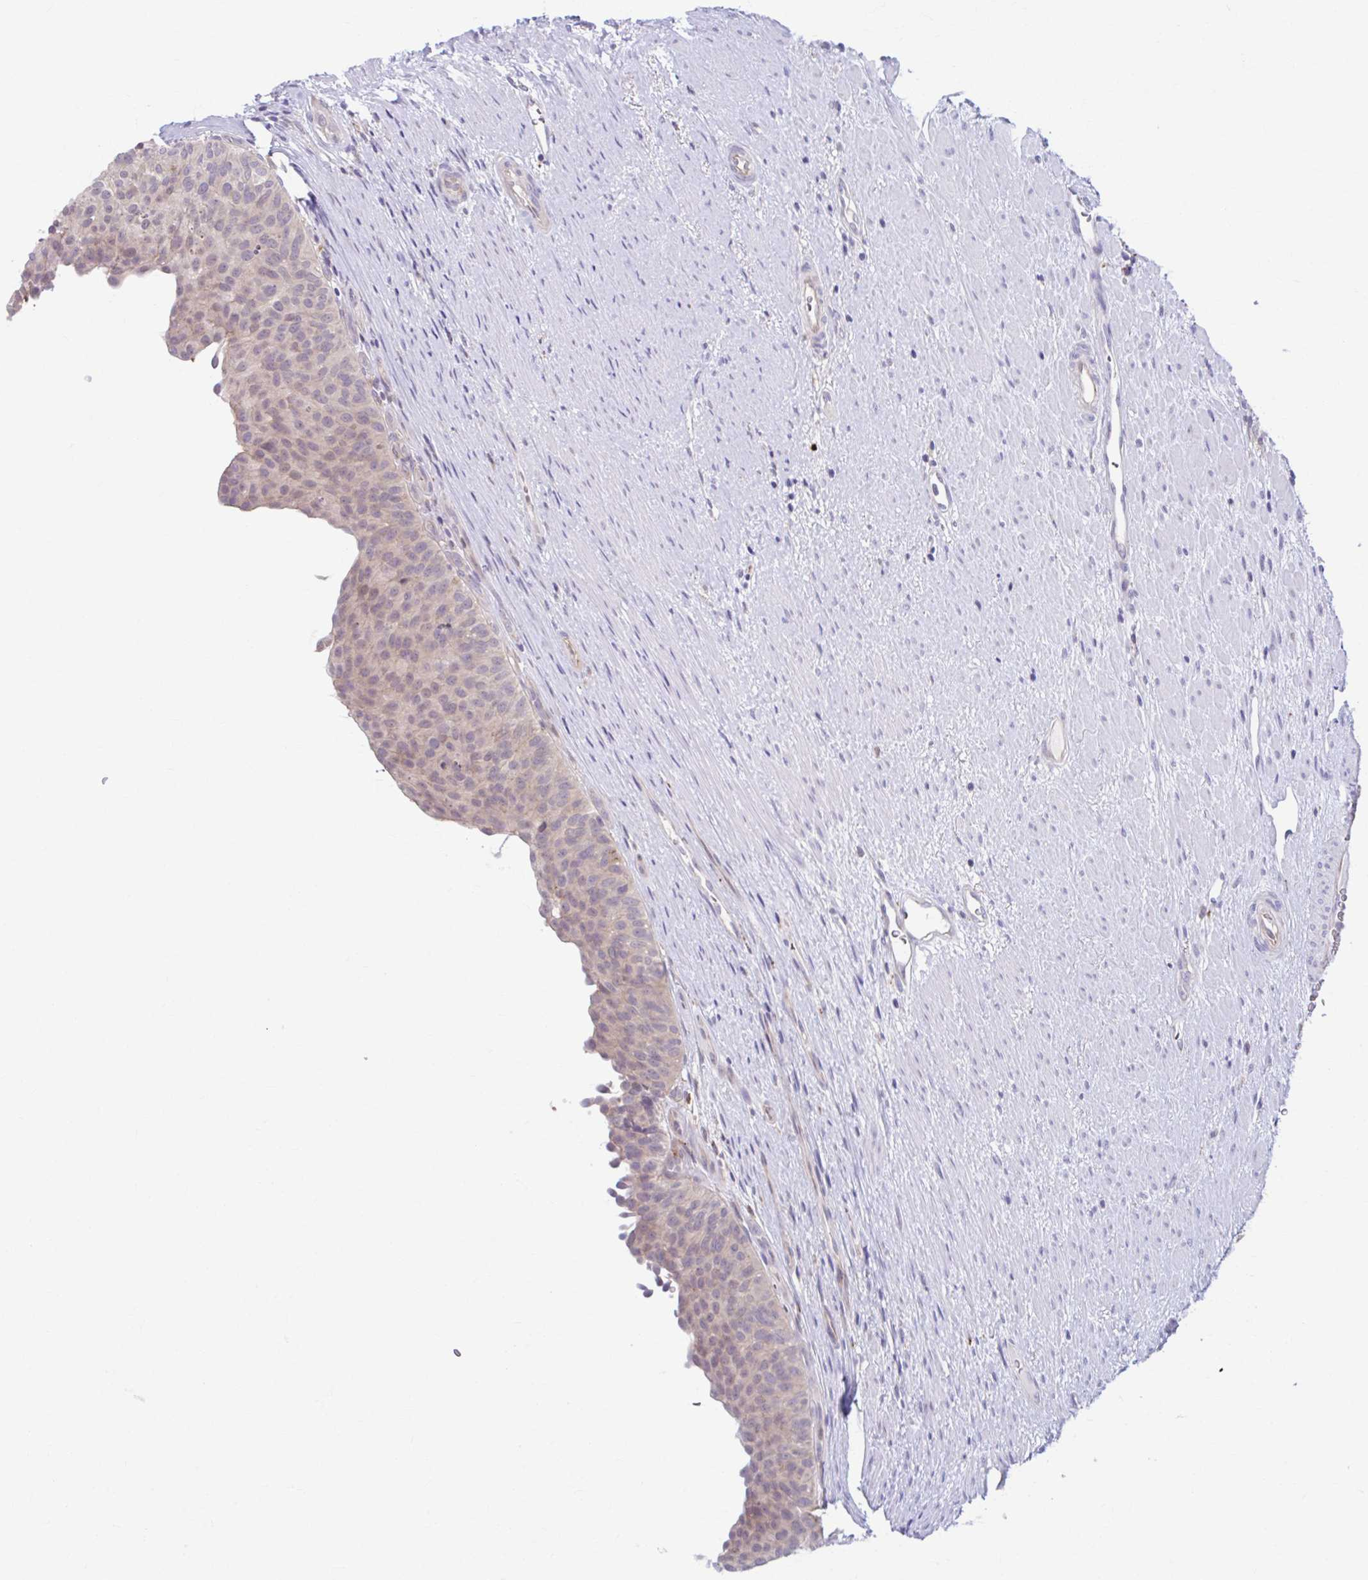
{"staining": {"intensity": "weak", "quantity": "<25%", "location": "cytoplasmic/membranous"}, "tissue": "urinary bladder", "cell_type": "Urothelial cells", "image_type": "normal", "snomed": [{"axis": "morphology", "description": "Normal tissue, NOS"}, {"axis": "topography", "description": "Urinary bladder"}, {"axis": "topography", "description": "Prostate"}], "caption": "This histopathology image is of benign urinary bladder stained with immunohistochemistry to label a protein in brown with the nuclei are counter-stained blue. There is no positivity in urothelial cells. The staining was performed using DAB (3,3'-diaminobenzidine) to visualize the protein expression in brown, while the nuclei were stained in blue with hematoxylin (Magnification: 20x).", "gene": "ADAT3", "patient": {"sex": "male", "age": 77}}